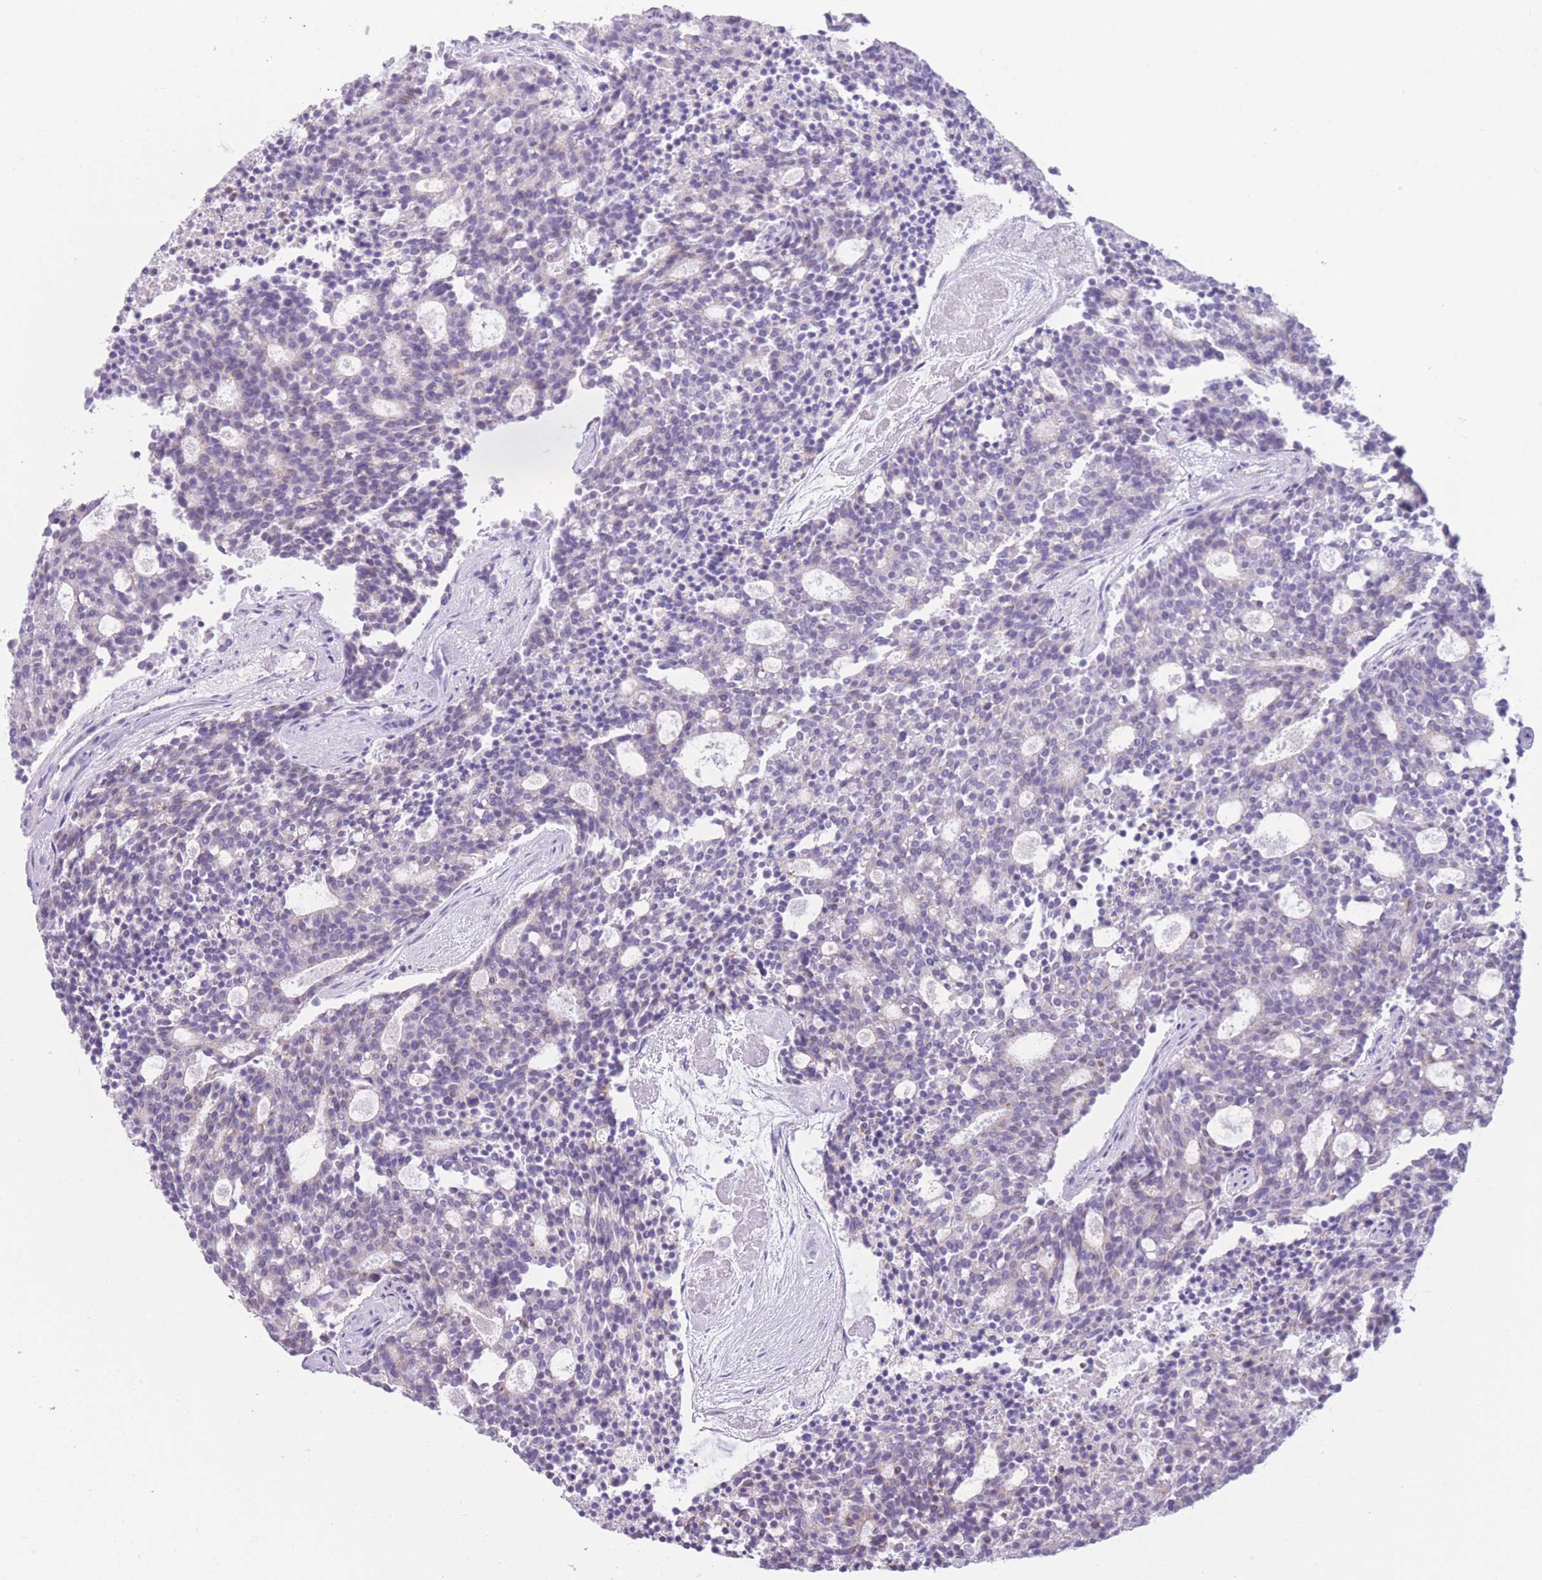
{"staining": {"intensity": "negative", "quantity": "none", "location": "none"}, "tissue": "carcinoid", "cell_type": "Tumor cells", "image_type": "cancer", "snomed": [{"axis": "morphology", "description": "Carcinoid, malignant, NOS"}, {"axis": "topography", "description": "Pancreas"}], "caption": "Immunohistochemical staining of carcinoid (malignant) shows no significant positivity in tumor cells. (DAB (3,3'-diaminobenzidine) IHC visualized using brightfield microscopy, high magnification).", "gene": "DCANP1", "patient": {"sex": "female", "age": 54}}